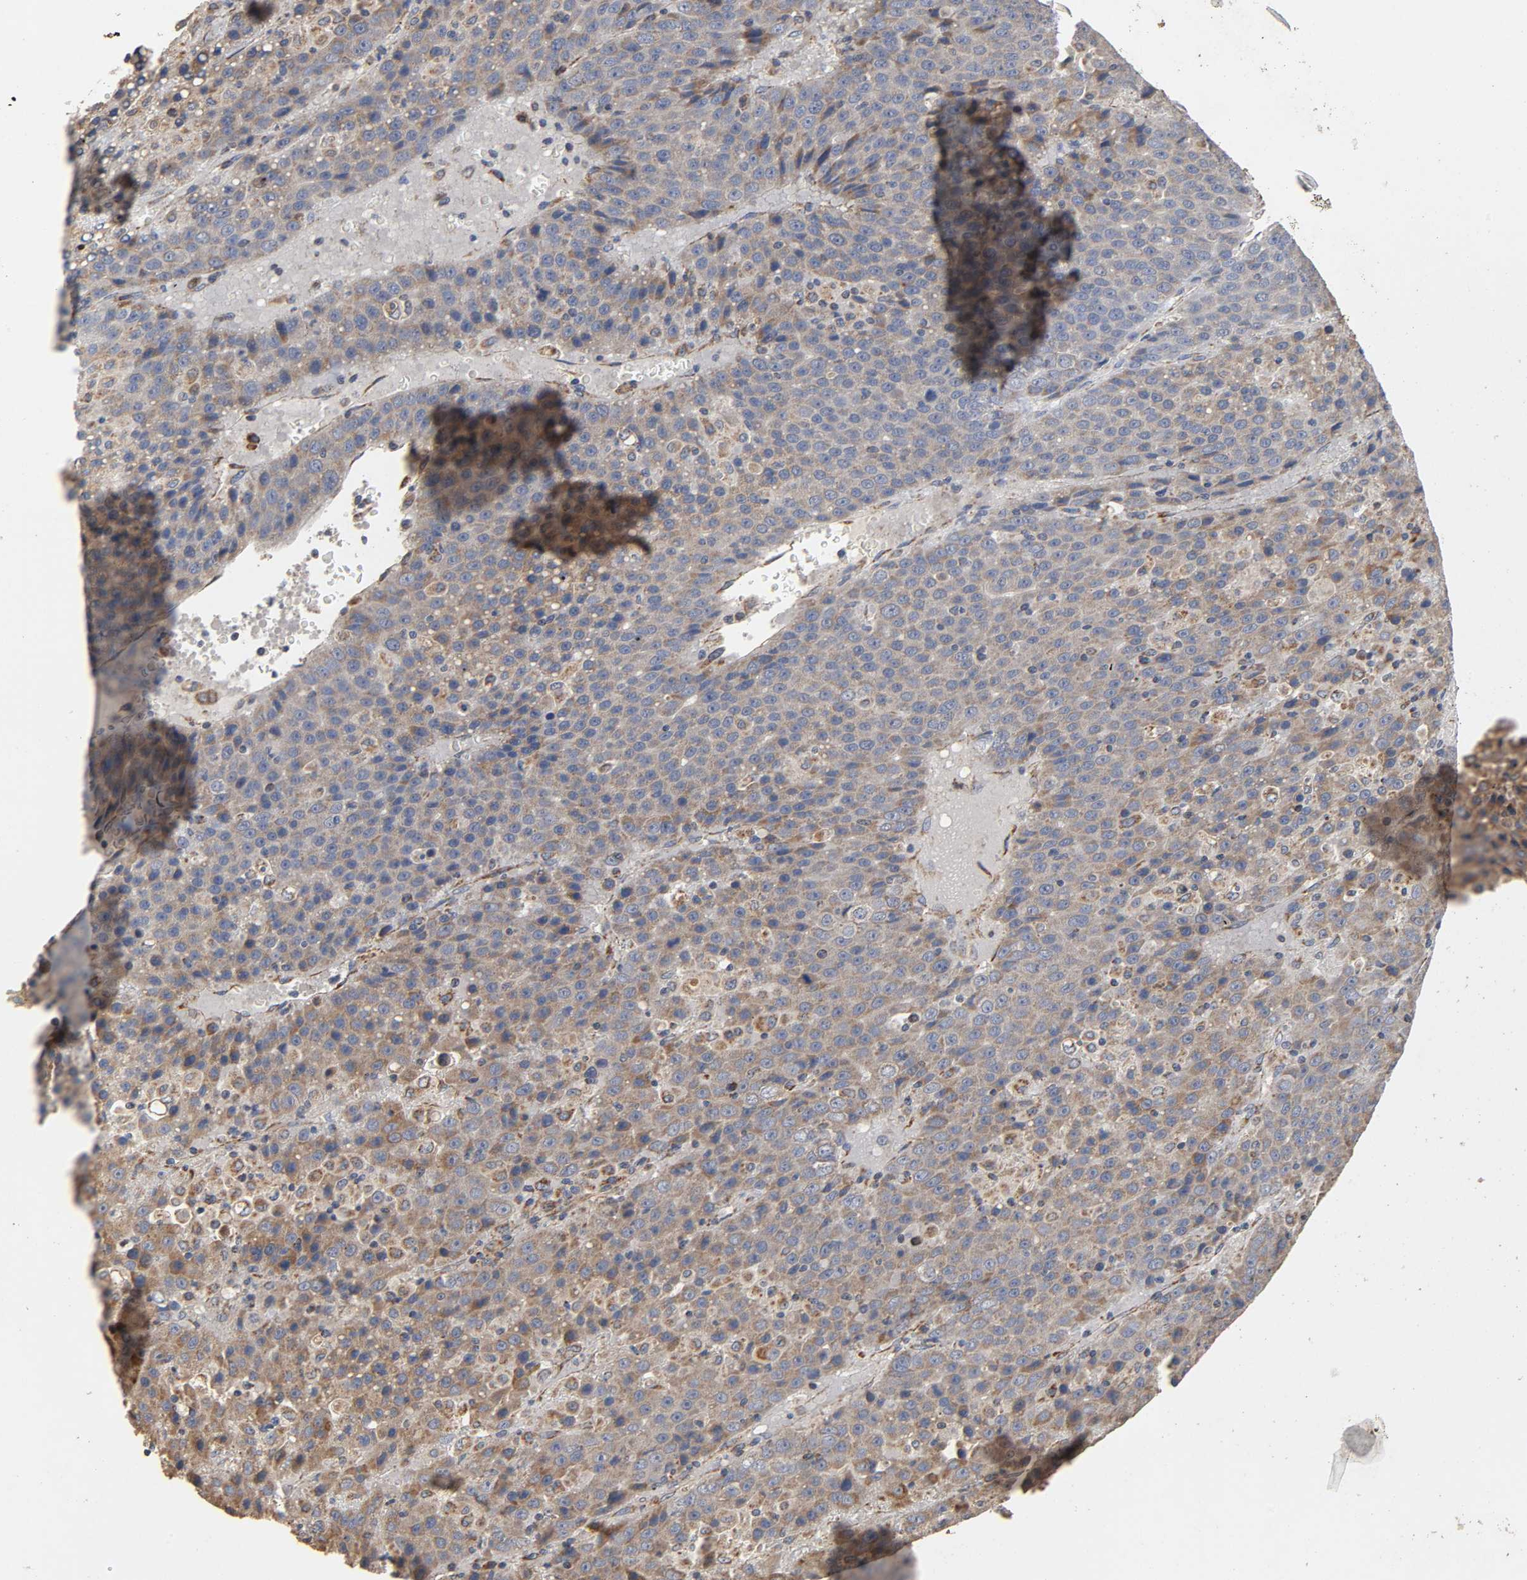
{"staining": {"intensity": "weak", "quantity": "25%-75%", "location": "cytoplasmic/membranous"}, "tissue": "liver cancer", "cell_type": "Tumor cells", "image_type": "cancer", "snomed": [{"axis": "morphology", "description": "Carcinoma, Hepatocellular, NOS"}, {"axis": "topography", "description": "Liver"}], "caption": "IHC histopathology image of liver cancer (hepatocellular carcinoma) stained for a protein (brown), which displays low levels of weak cytoplasmic/membranous positivity in approximately 25%-75% of tumor cells.", "gene": "NDUFS3", "patient": {"sex": "female", "age": 53}}